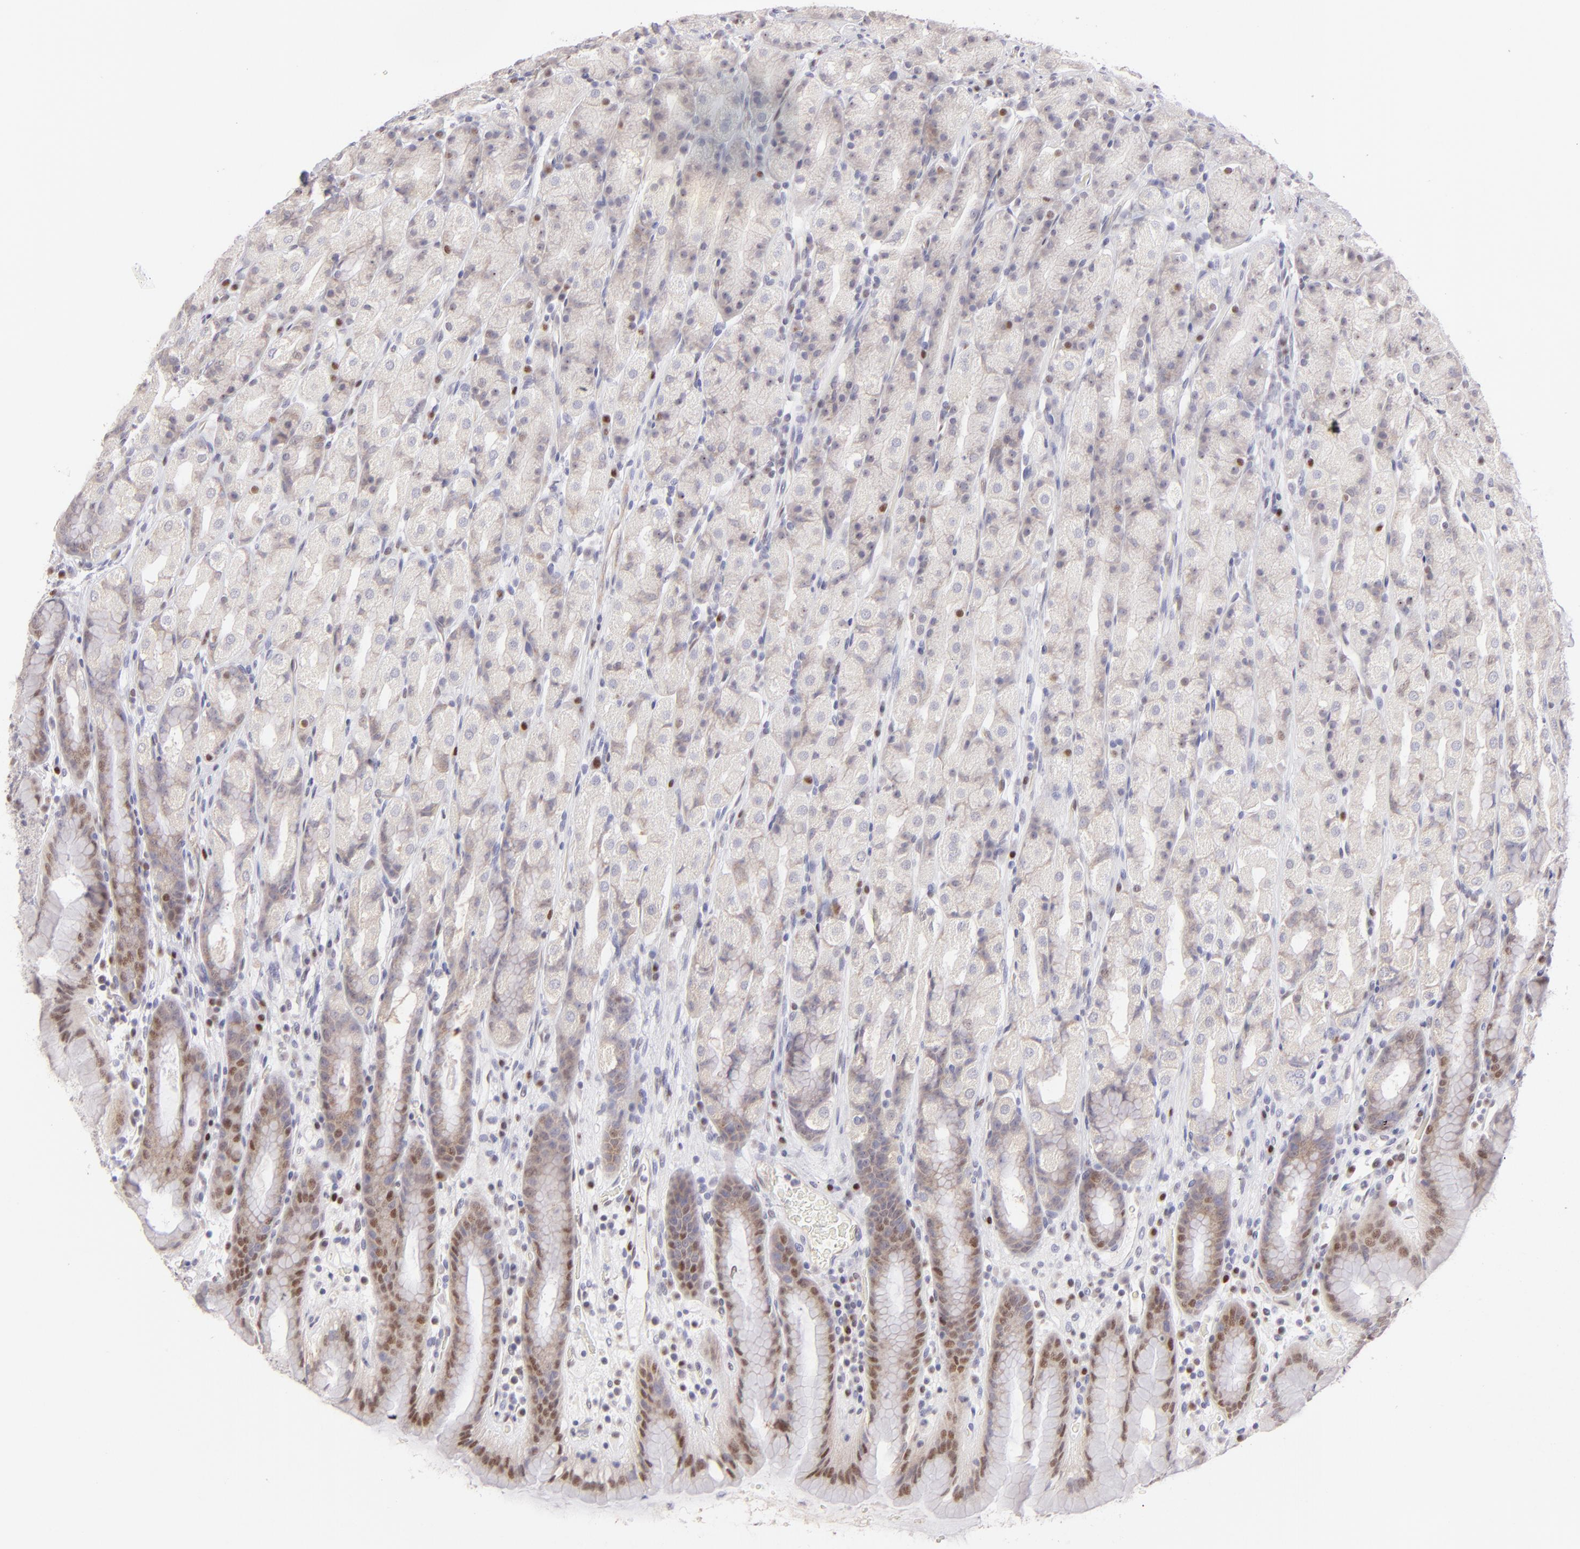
{"staining": {"intensity": "moderate", "quantity": ">75%", "location": "nuclear"}, "tissue": "stomach", "cell_type": "Glandular cells", "image_type": "normal", "snomed": [{"axis": "morphology", "description": "Normal tissue, NOS"}, {"axis": "topography", "description": "Stomach, upper"}], "caption": "Protein expression analysis of normal human stomach reveals moderate nuclear expression in approximately >75% of glandular cells.", "gene": "POU2F1", "patient": {"sex": "male", "age": 68}}